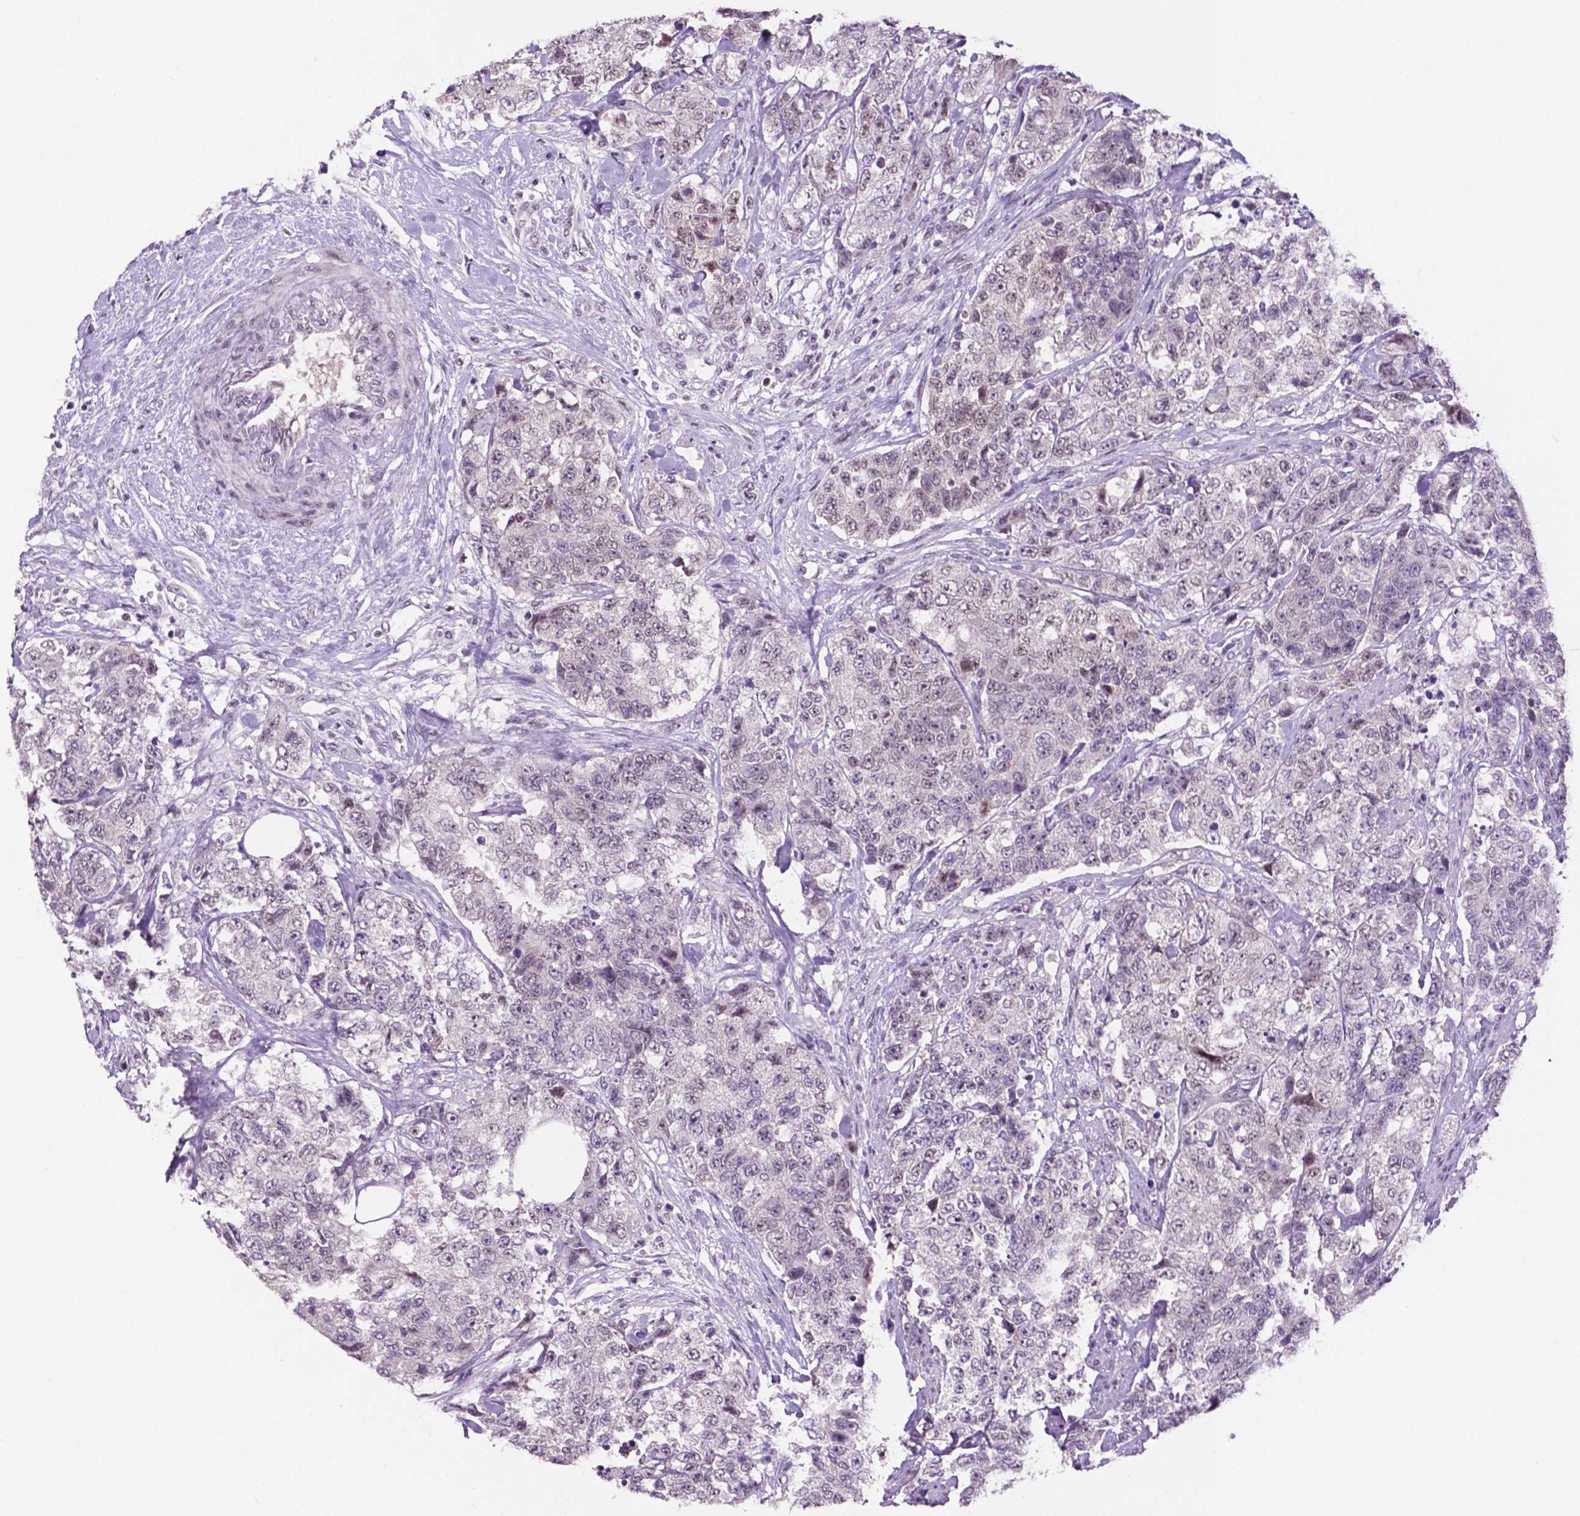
{"staining": {"intensity": "weak", "quantity": "<25%", "location": "nuclear"}, "tissue": "urothelial cancer", "cell_type": "Tumor cells", "image_type": "cancer", "snomed": [{"axis": "morphology", "description": "Urothelial carcinoma, High grade"}, {"axis": "topography", "description": "Urinary bladder"}], "caption": "Tumor cells are negative for protein expression in human urothelial cancer.", "gene": "NCOR1", "patient": {"sex": "female", "age": 78}}